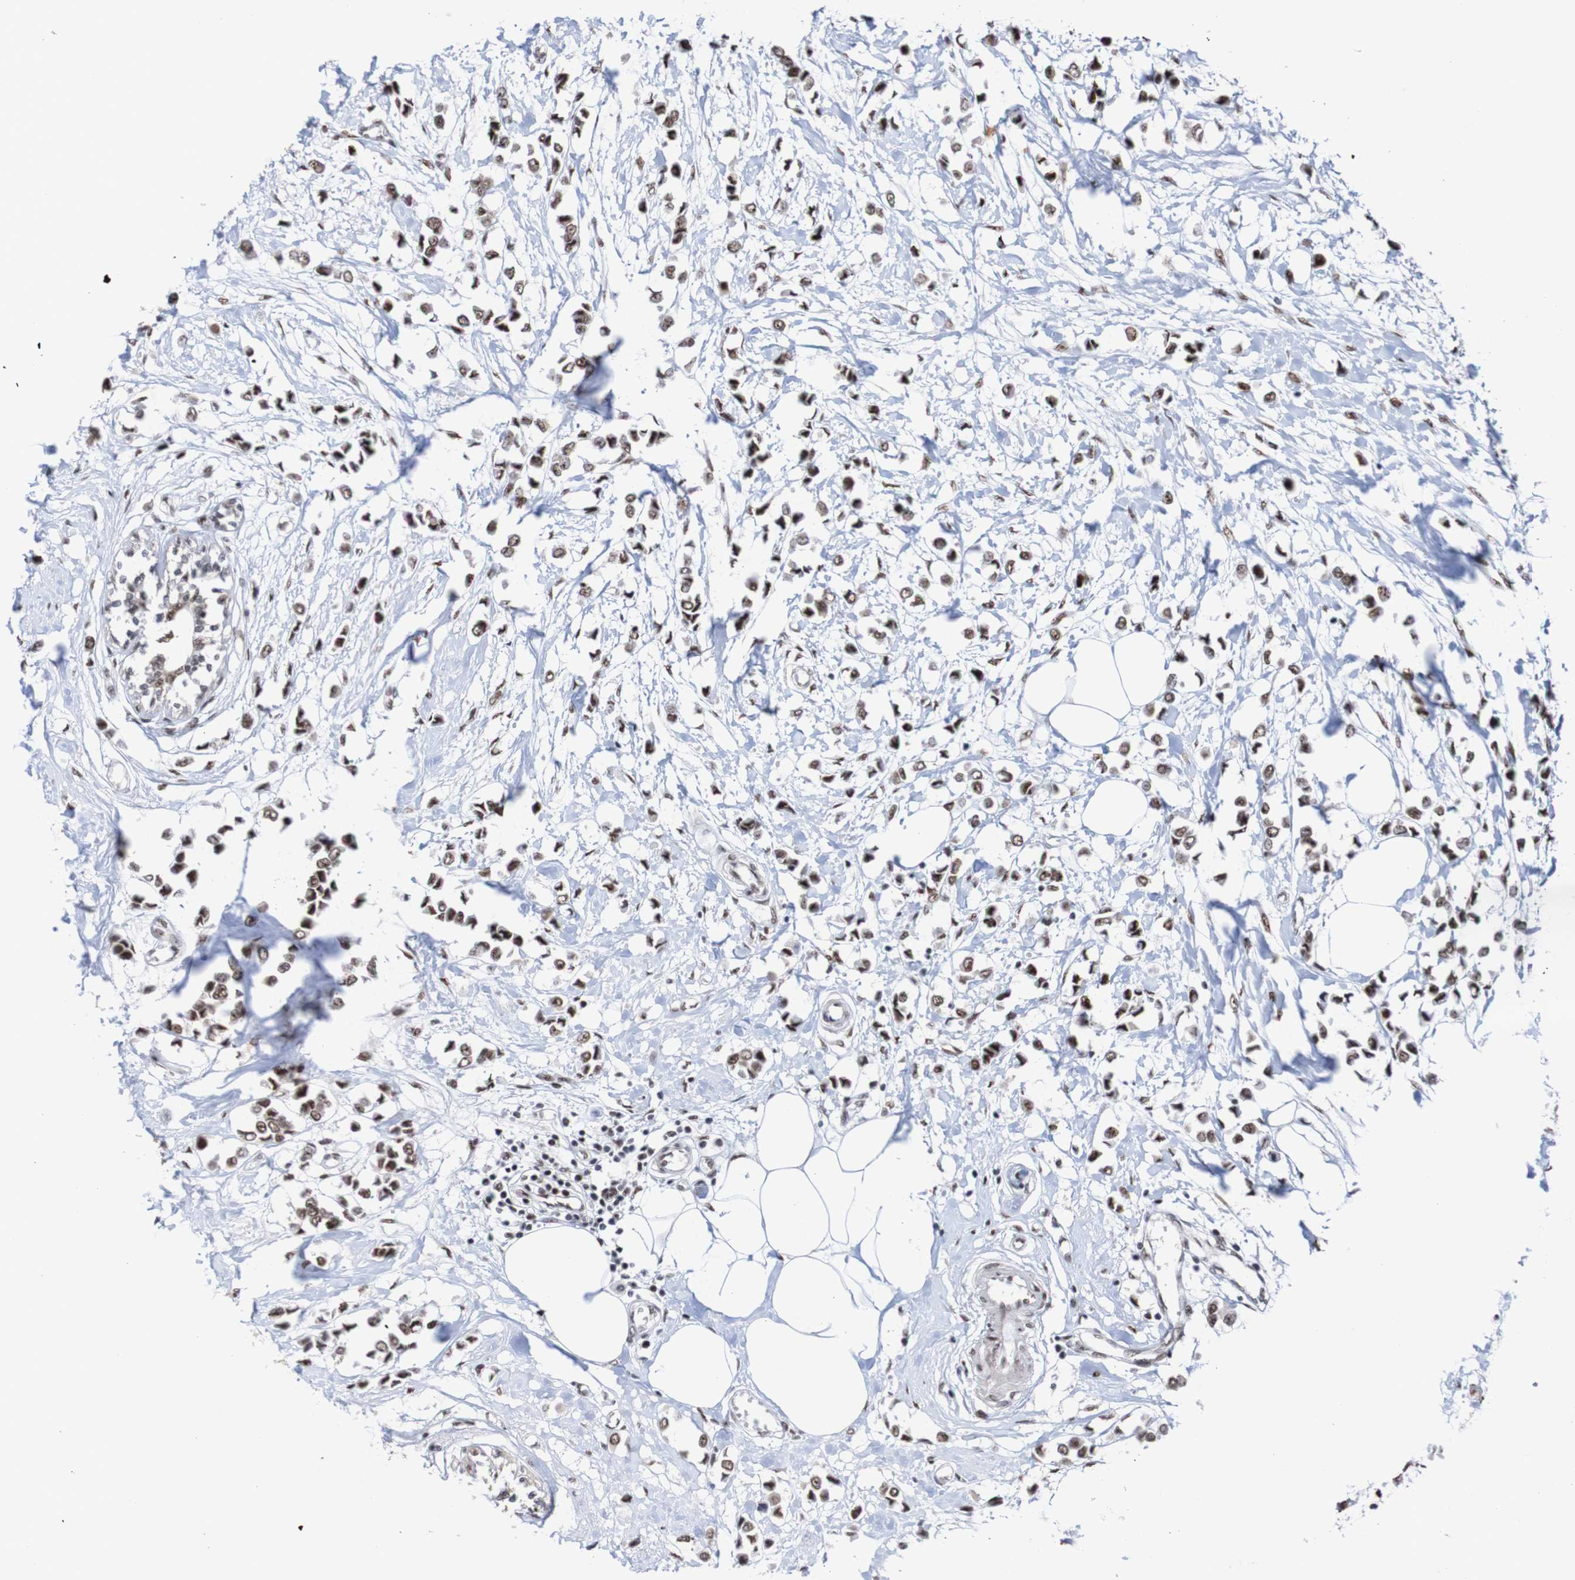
{"staining": {"intensity": "moderate", "quantity": ">75%", "location": "nuclear"}, "tissue": "breast cancer", "cell_type": "Tumor cells", "image_type": "cancer", "snomed": [{"axis": "morphology", "description": "Lobular carcinoma"}, {"axis": "topography", "description": "Breast"}], "caption": "About >75% of tumor cells in human breast lobular carcinoma show moderate nuclear protein expression as visualized by brown immunohistochemical staining.", "gene": "CDC5L", "patient": {"sex": "female", "age": 51}}